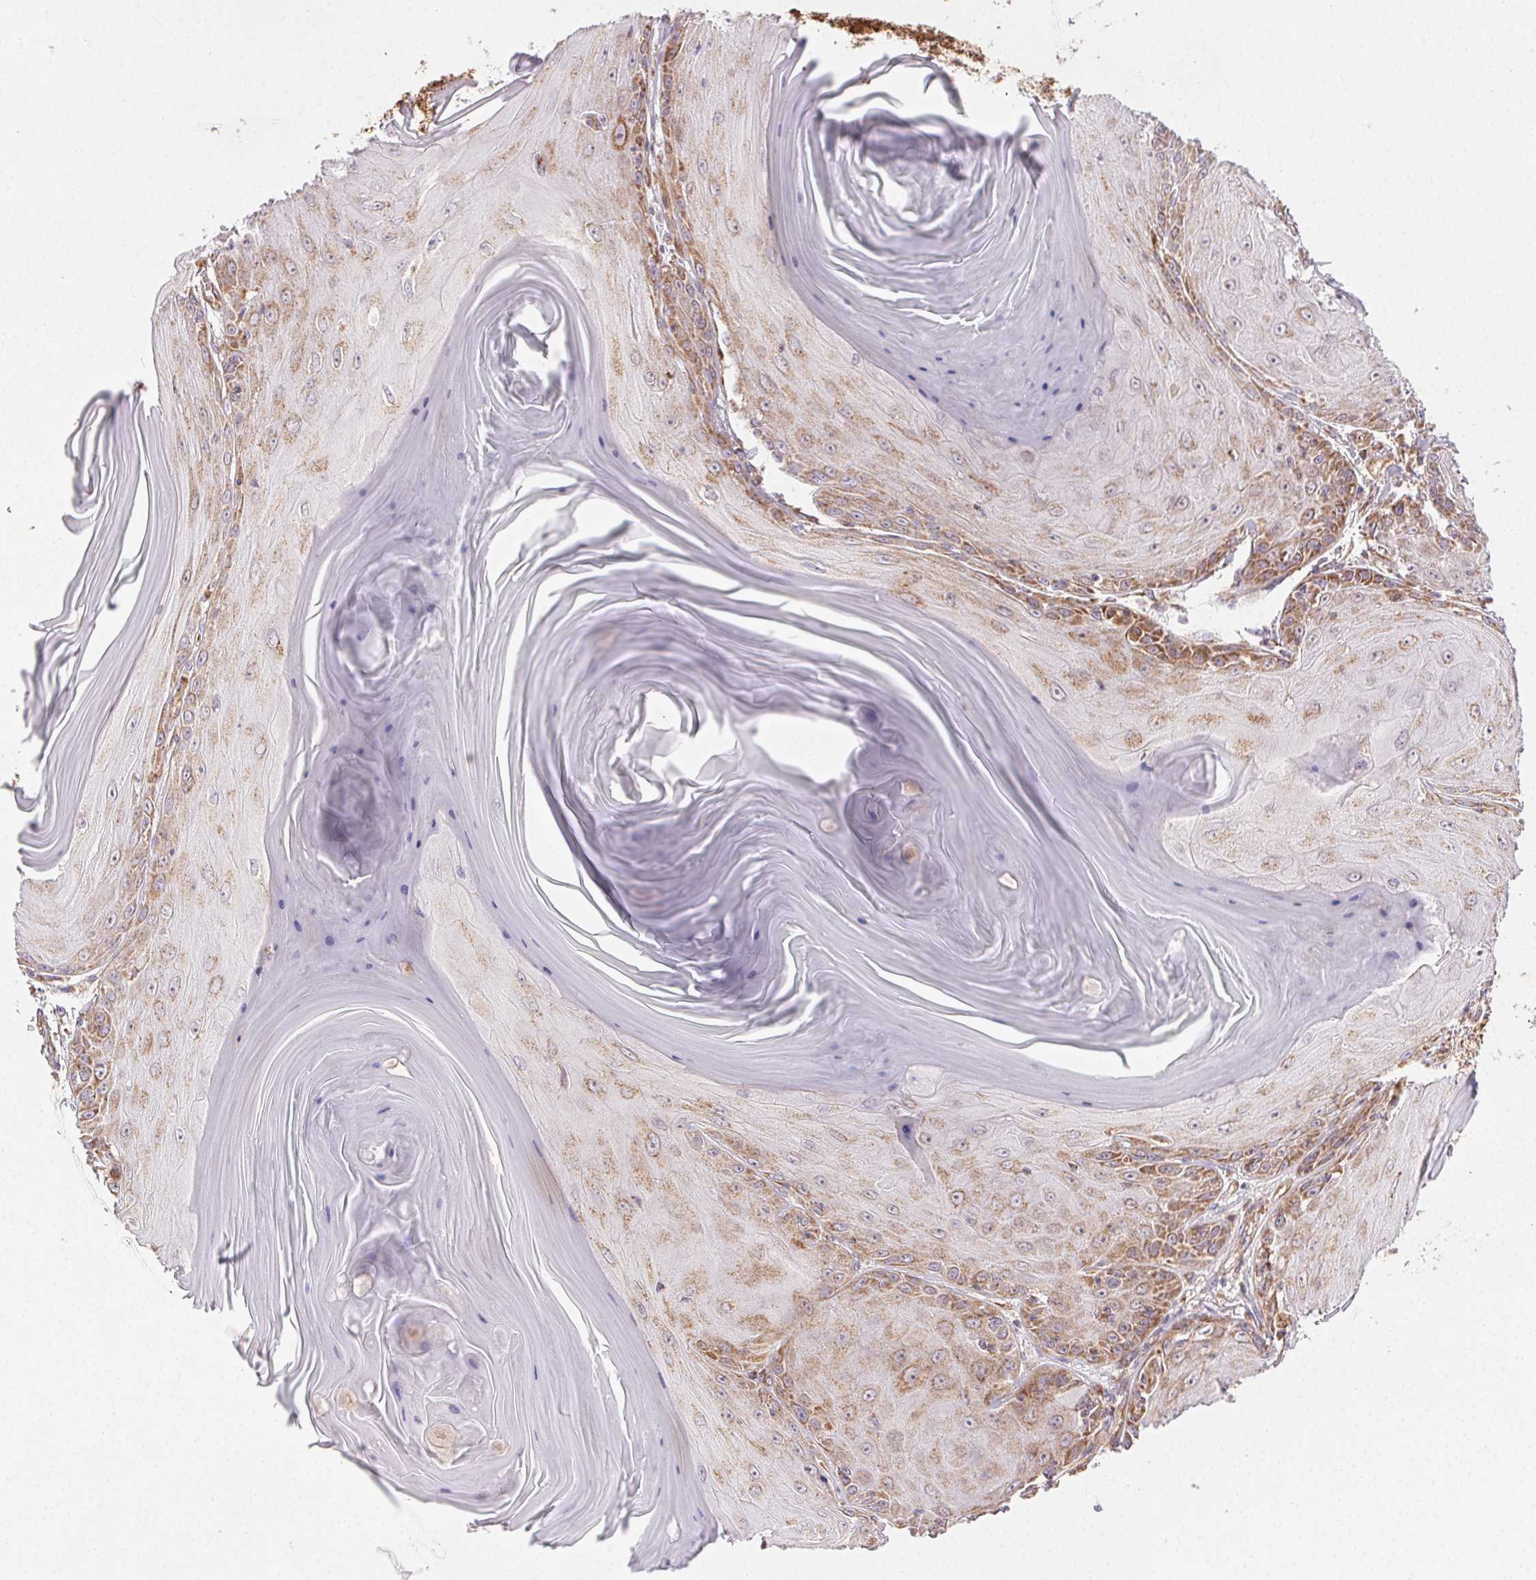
{"staining": {"intensity": "moderate", "quantity": ">75%", "location": "cytoplasmic/membranous"}, "tissue": "skin cancer", "cell_type": "Tumor cells", "image_type": "cancer", "snomed": [{"axis": "morphology", "description": "Squamous cell carcinoma, NOS"}, {"axis": "topography", "description": "Skin"}, {"axis": "topography", "description": "Vulva"}], "caption": "Skin squamous cell carcinoma tissue demonstrates moderate cytoplasmic/membranous positivity in about >75% of tumor cells", "gene": "CLPB", "patient": {"sex": "female", "age": 85}}